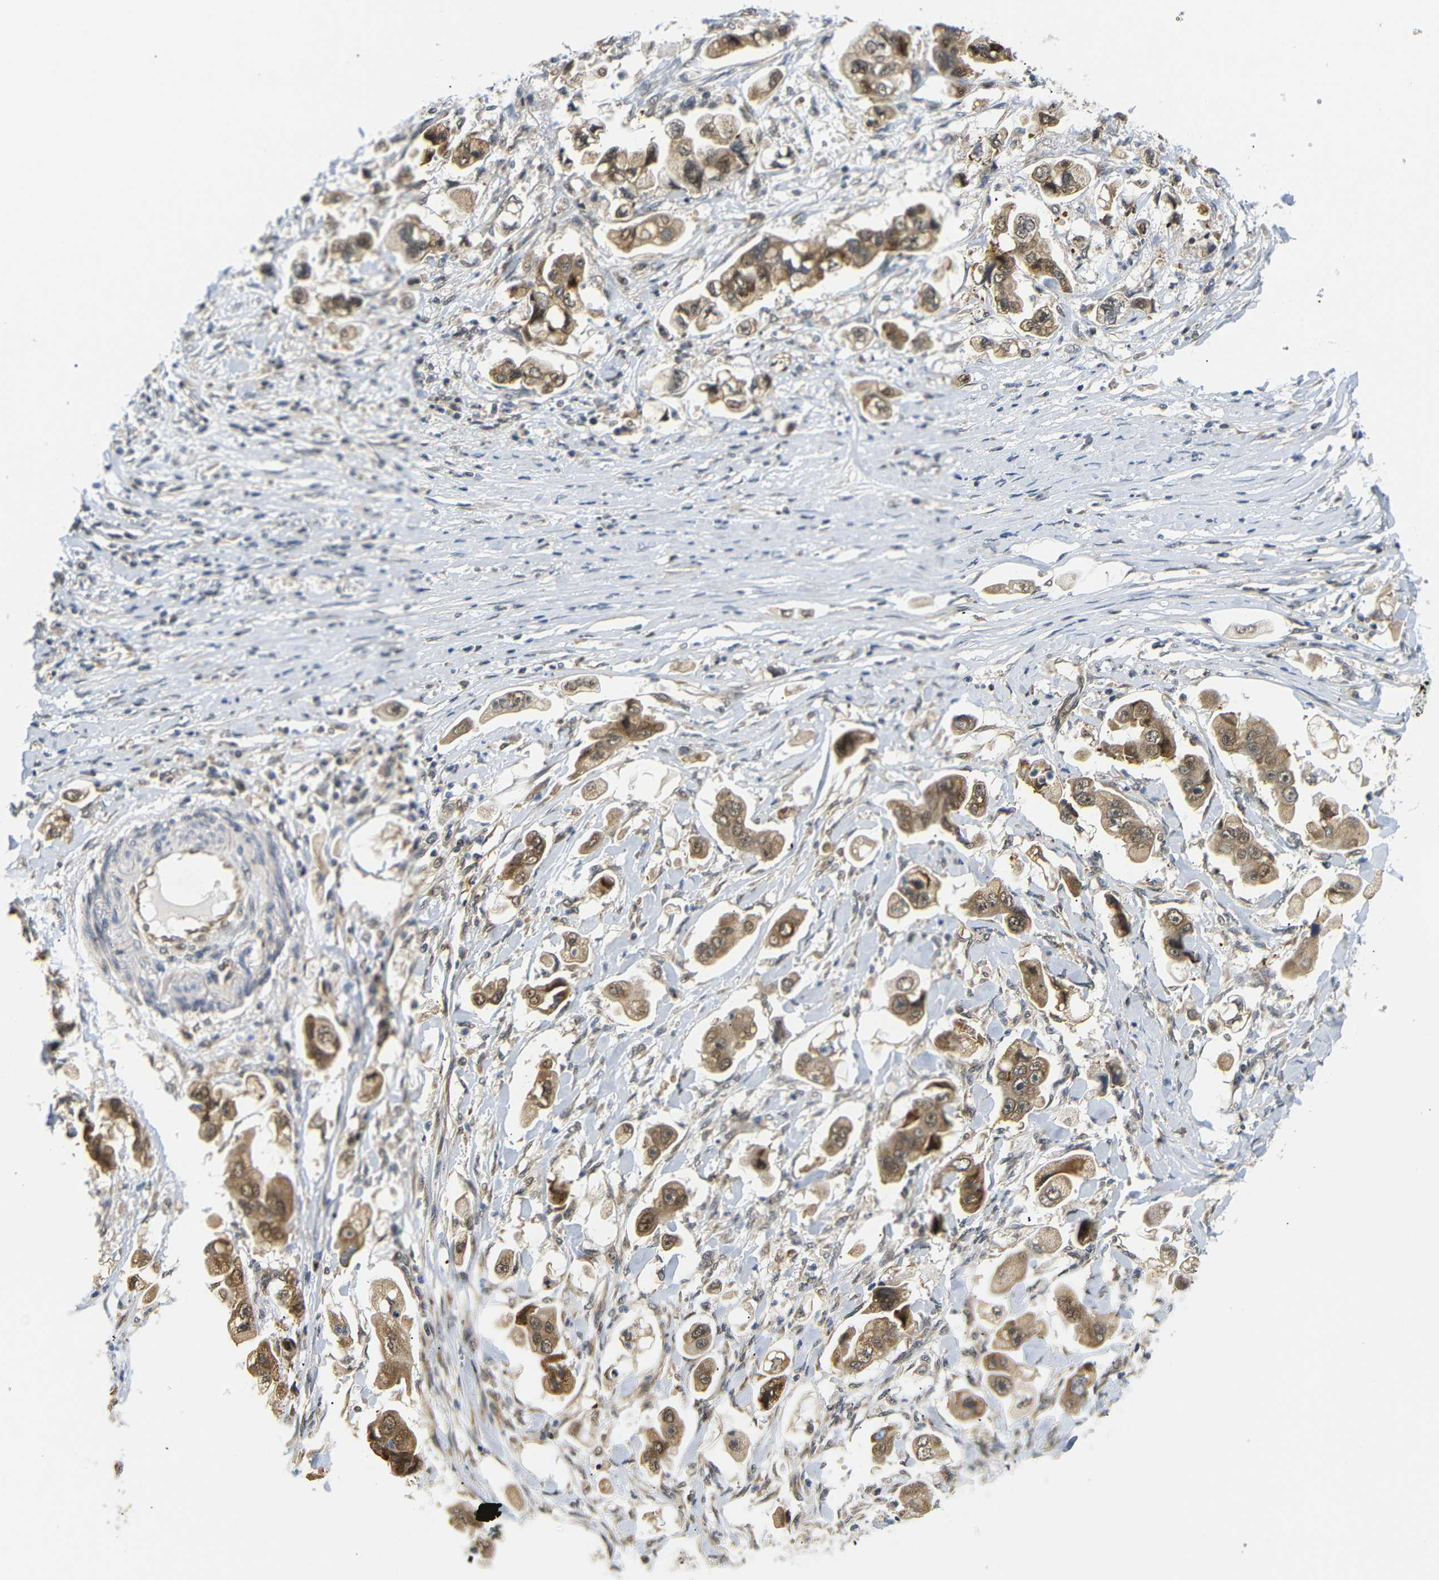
{"staining": {"intensity": "moderate", "quantity": ">75%", "location": "cytoplasmic/membranous,nuclear"}, "tissue": "stomach cancer", "cell_type": "Tumor cells", "image_type": "cancer", "snomed": [{"axis": "morphology", "description": "Adenocarcinoma, NOS"}, {"axis": "topography", "description": "Stomach"}], "caption": "Immunohistochemistry (IHC) staining of stomach adenocarcinoma, which reveals medium levels of moderate cytoplasmic/membranous and nuclear expression in approximately >75% of tumor cells indicating moderate cytoplasmic/membranous and nuclear protein expression. The staining was performed using DAB (brown) for protein detection and nuclei were counterstained in hematoxylin (blue).", "gene": "GJA5", "patient": {"sex": "male", "age": 62}}